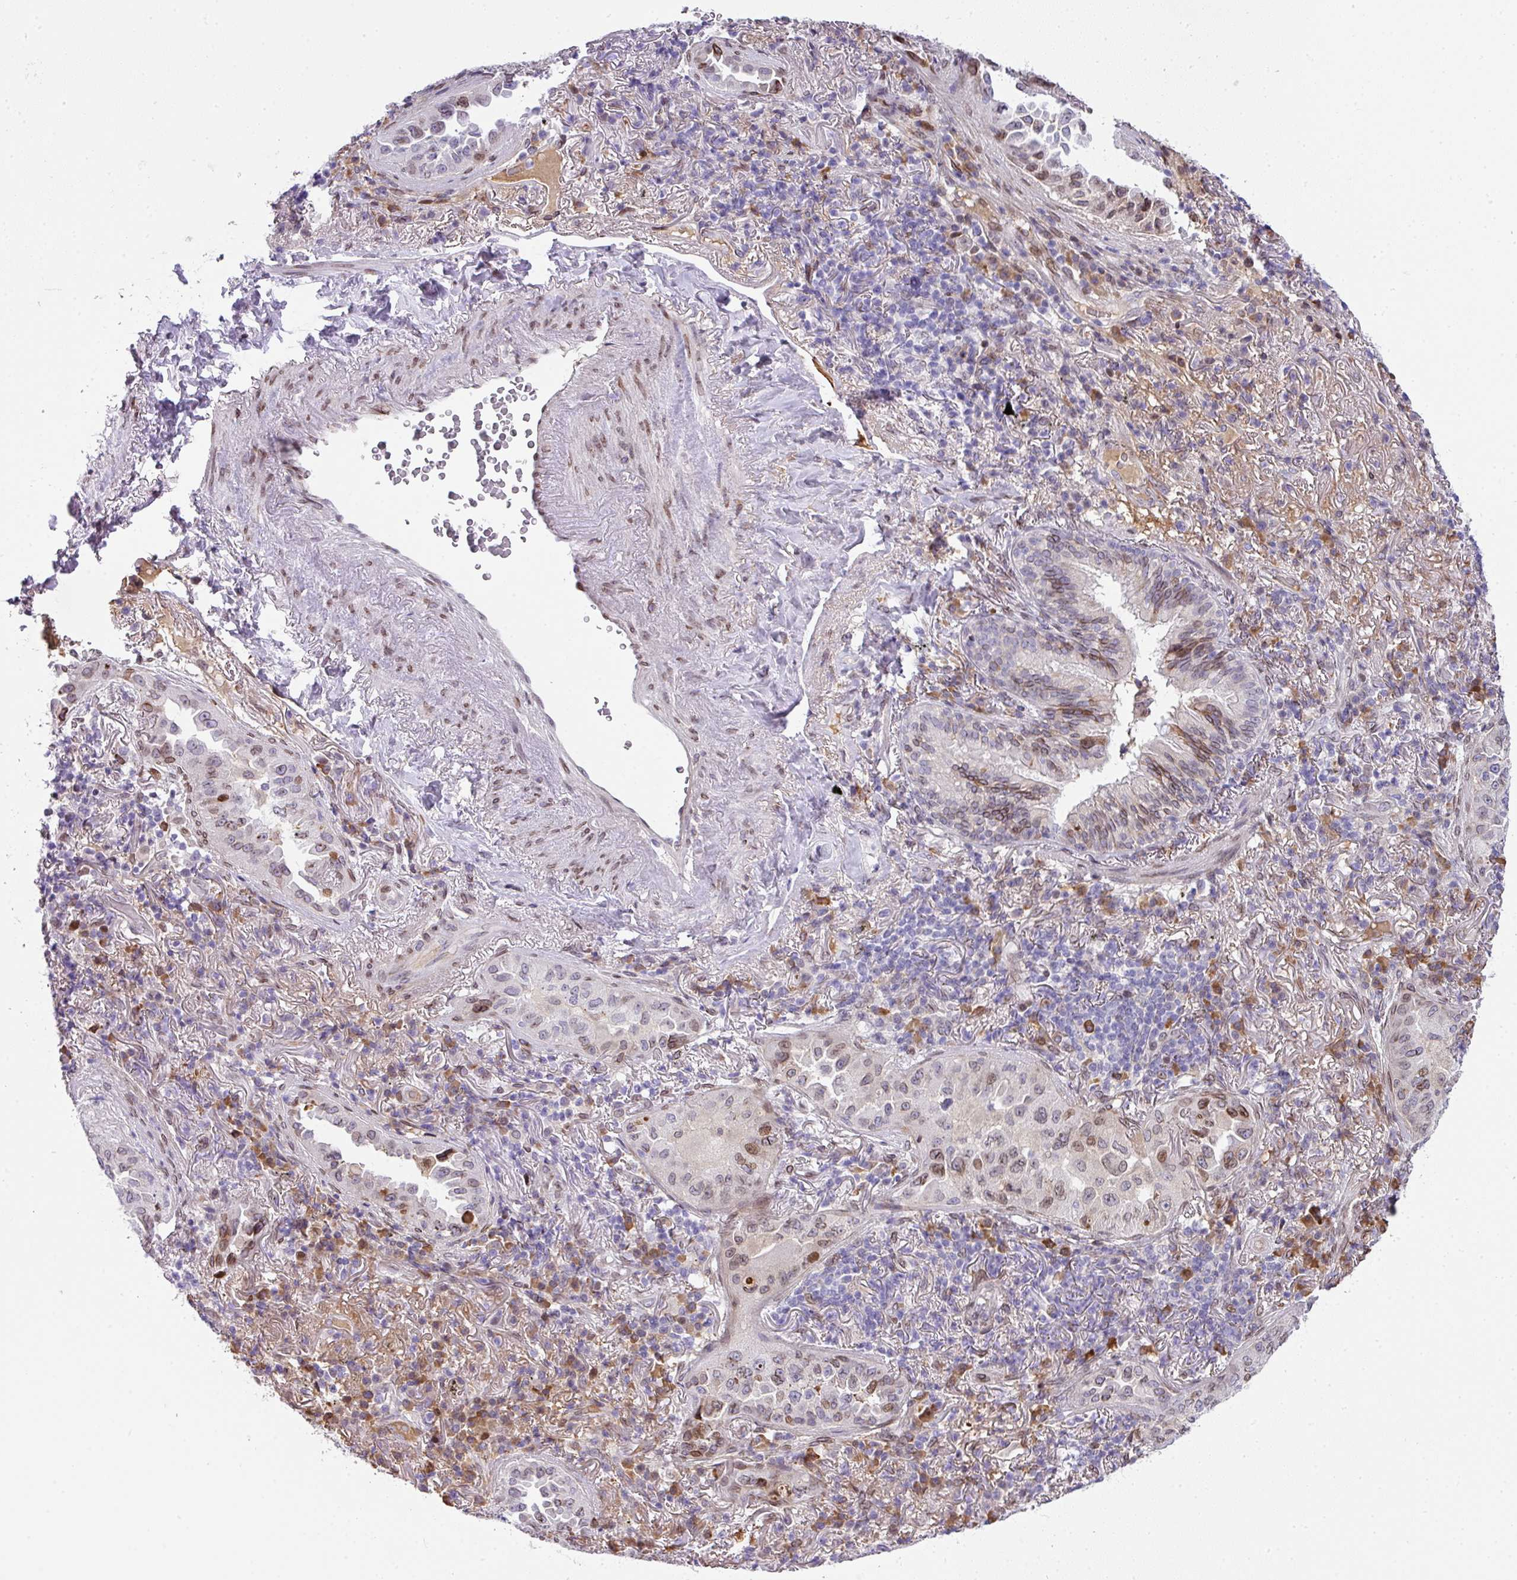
{"staining": {"intensity": "weak", "quantity": "25%-75%", "location": "cytoplasmic/membranous,nuclear"}, "tissue": "lung cancer", "cell_type": "Tumor cells", "image_type": "cancer", "snomed": [{"axis": "morphology", "description": "Adenocarcinoma, NOS"}, {"axis": "topography", "description": "Lung"}], "caption": "Lung adenocarcinoma stained with DAB immunohistochemistry (IHC) demonstrates low levels of weak cytoplasmic/membranous and nuclear expression in about 25%-75% of tumor cells. (DAB IHC, brown staining for protein, blue staining for nuclei).", "gene": "PLK1", "patient": {"sex": "female", "age": 69}}